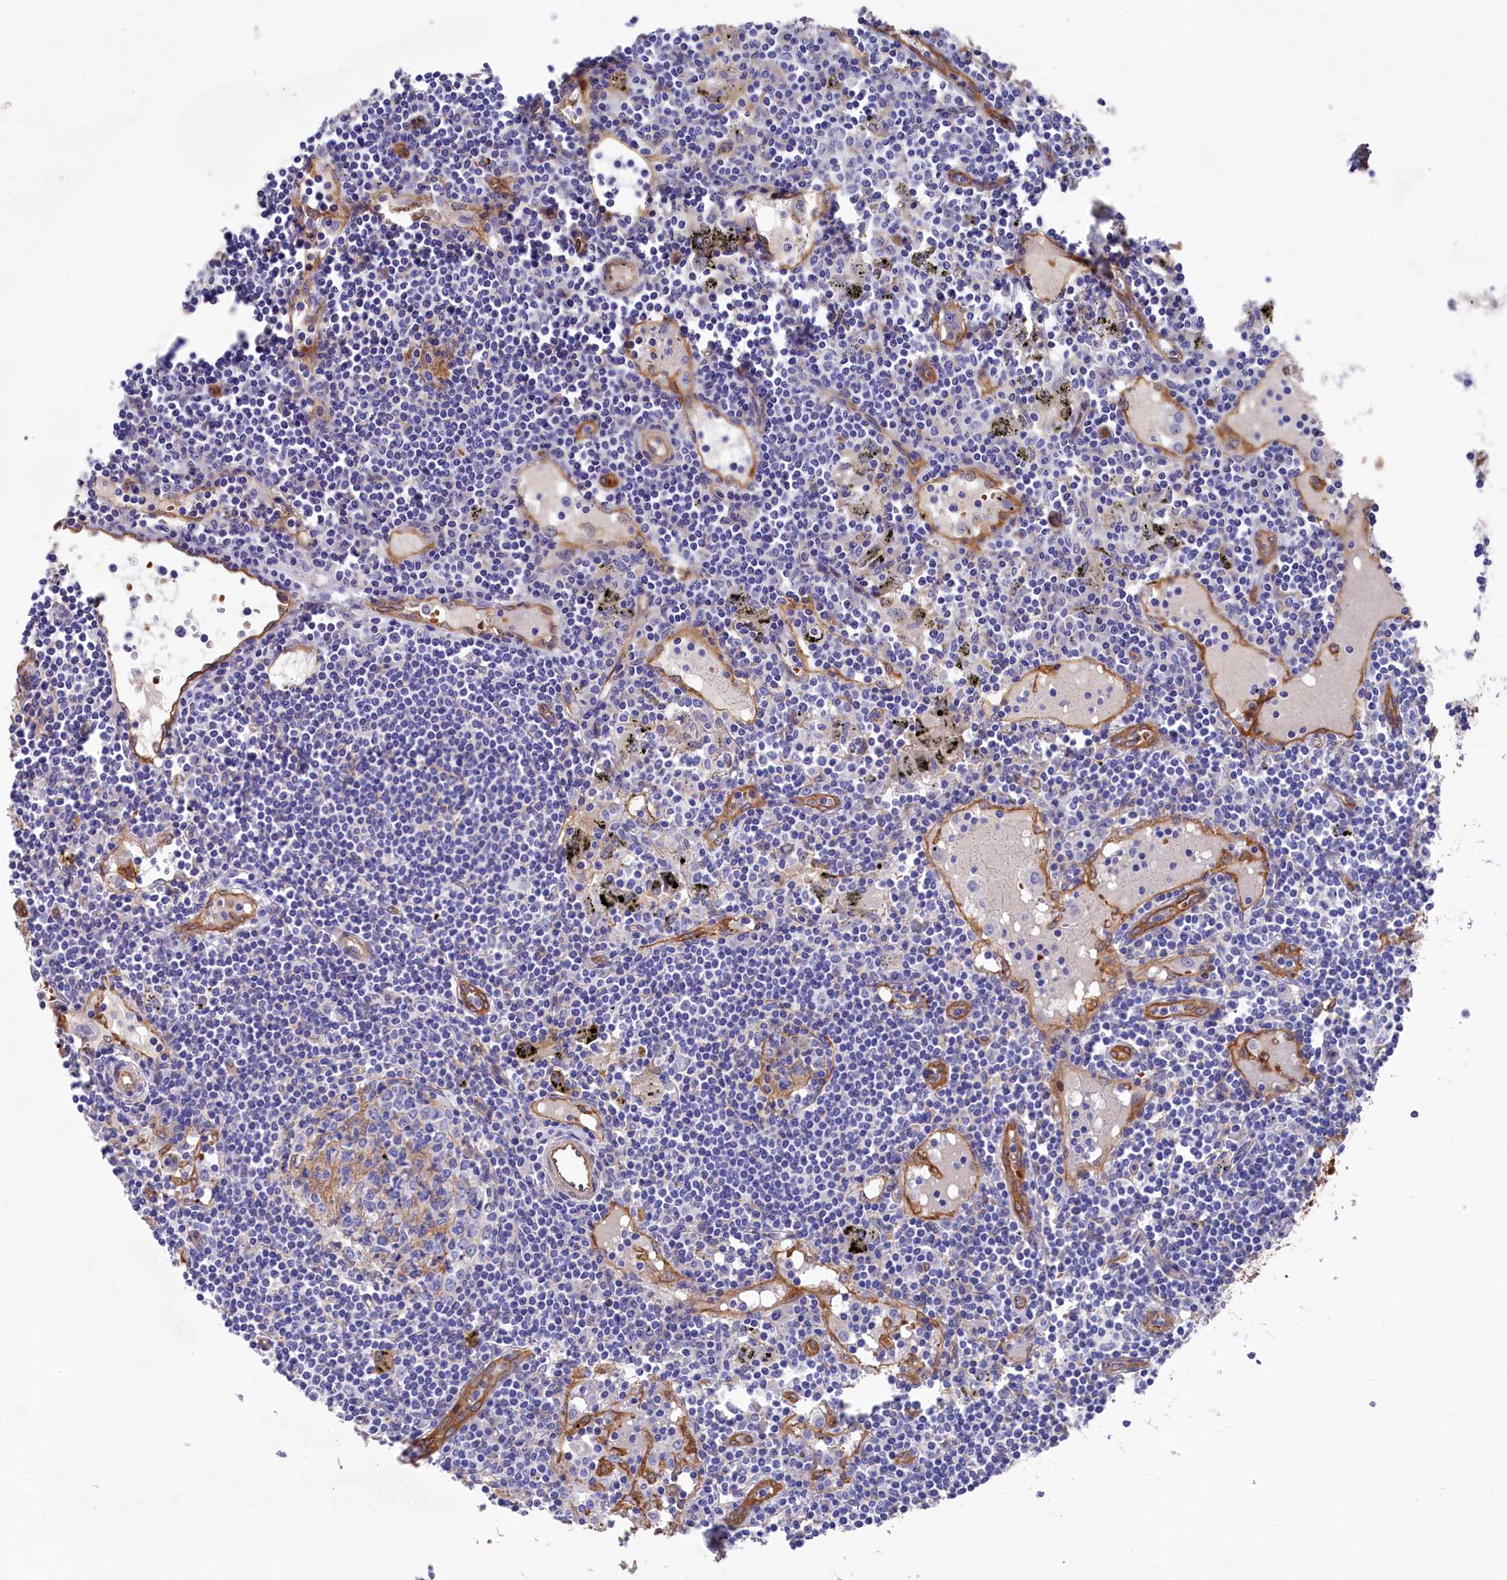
{"staining": {"intensity": "negative", "quantity": "none", "location": "none"}, "tissue": "lymph node", "cell_type": "Germinal center cells", "image_type": "normal", "snomed": [{"axis": "morphology", "description": "Normal tissue, NOS"}, {"axis": "topography", "description": "Lymph node"}], "caption": "Germinal center cells are negative for protein expression in unremarkable human lymph node. Brightfield microscopy of IHC stained with DAB (brown) and hematoxylin (blue), captured at high magnification.", "gene": "LHFPL4", "patient": {"sex": "male", "age": 74}}